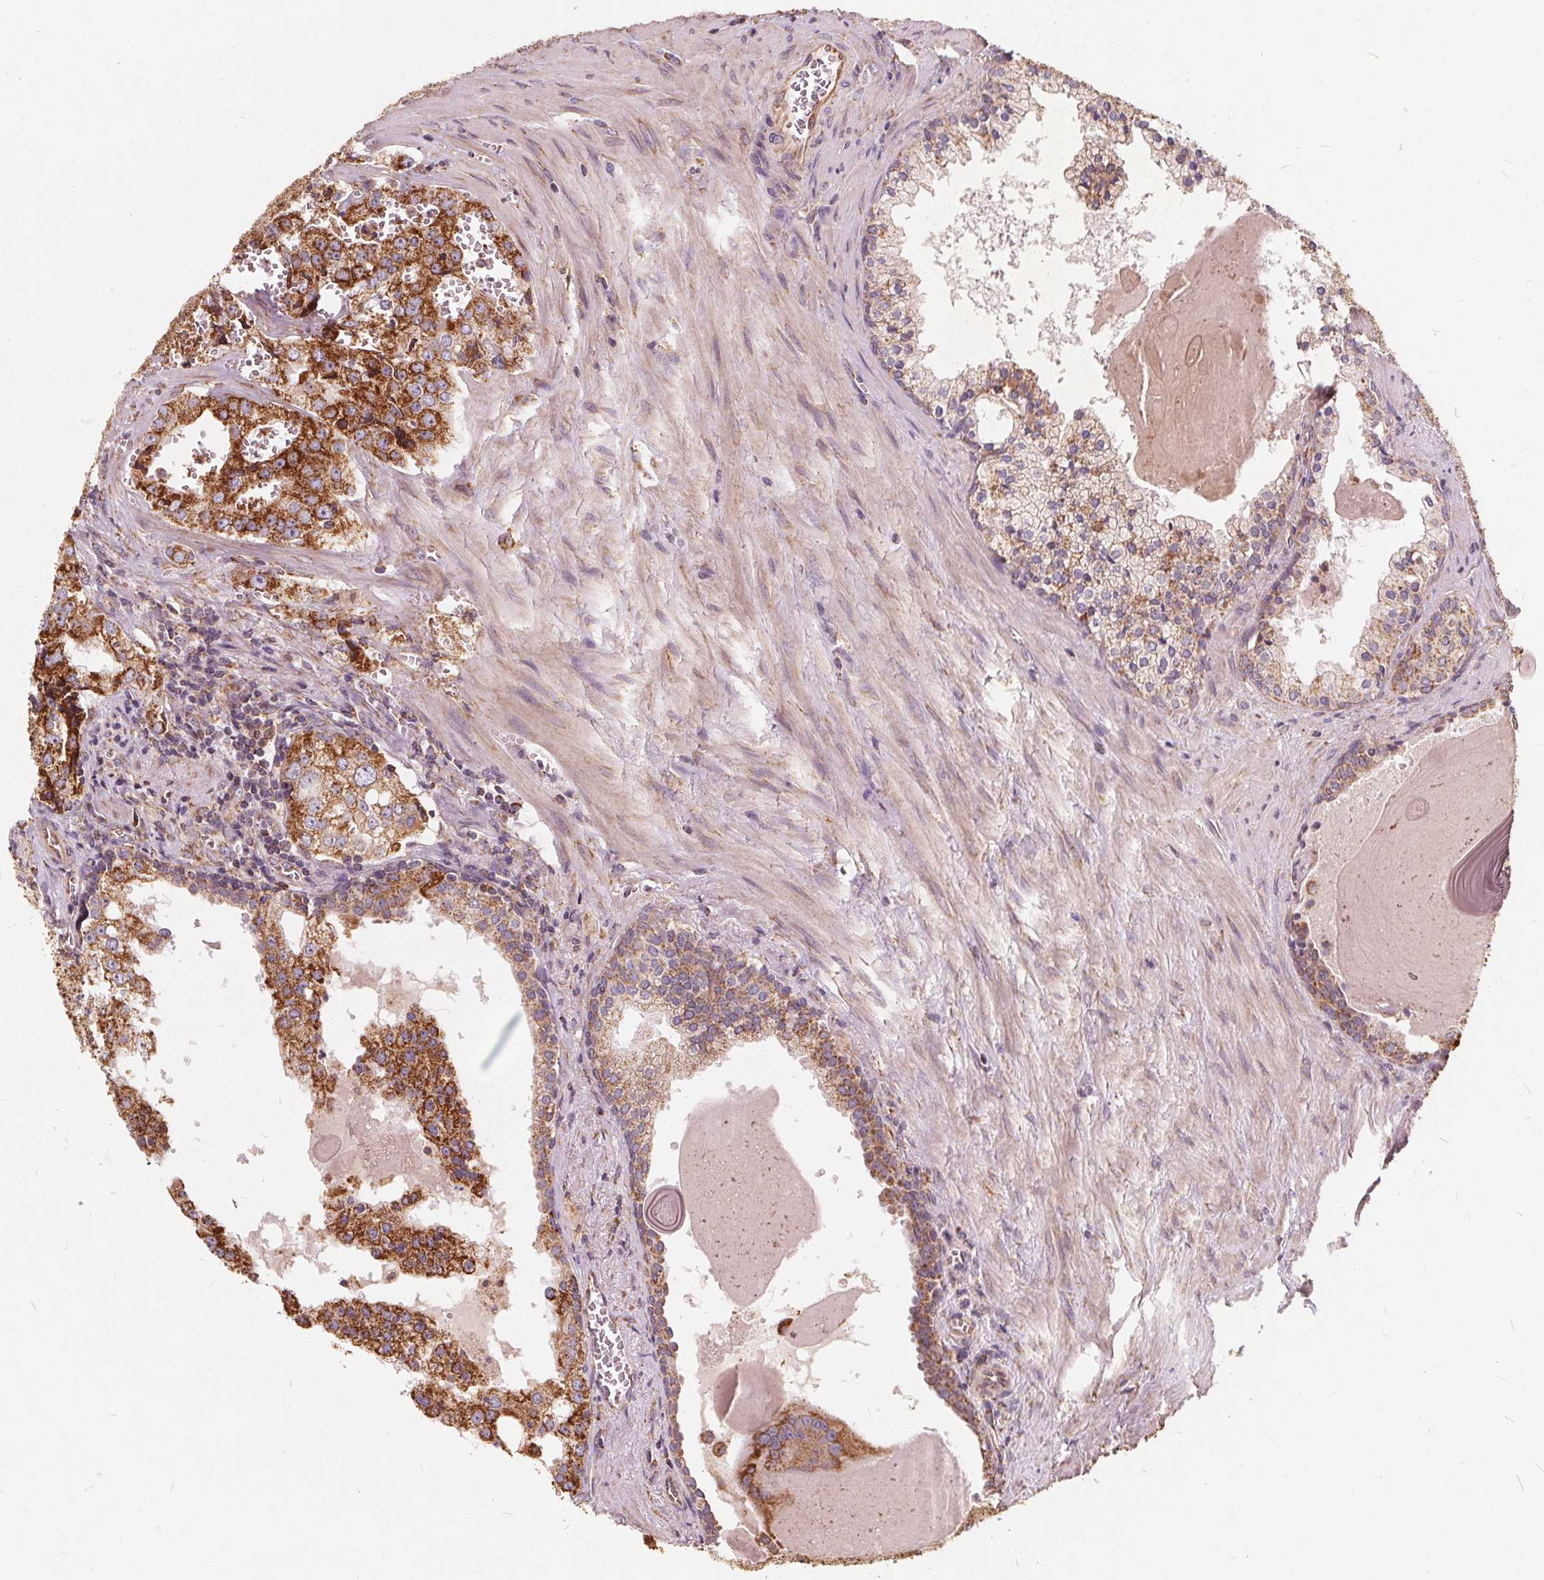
{"staining": {"intensity": "strong", "quantity": "25%-75%", "location": "cytoplasmic/membranous"}, "tissue": "prostate cancer", "cell_type": "Tumor cells", "image_type": "cancer", "snomed": [{"axis": "morphology", "description": "Adenocarcinoma, High grade"}, {"axis": "topography", "description": "Prostate"}], "caption": "Protein expression analysis of human prostate cancer reveals strong cytoplasmic/membranous staining in approximately 25%-75% of tumor cells.", "gene": "PLSCR3", "patient": {"sex": "male", "age": 68}}